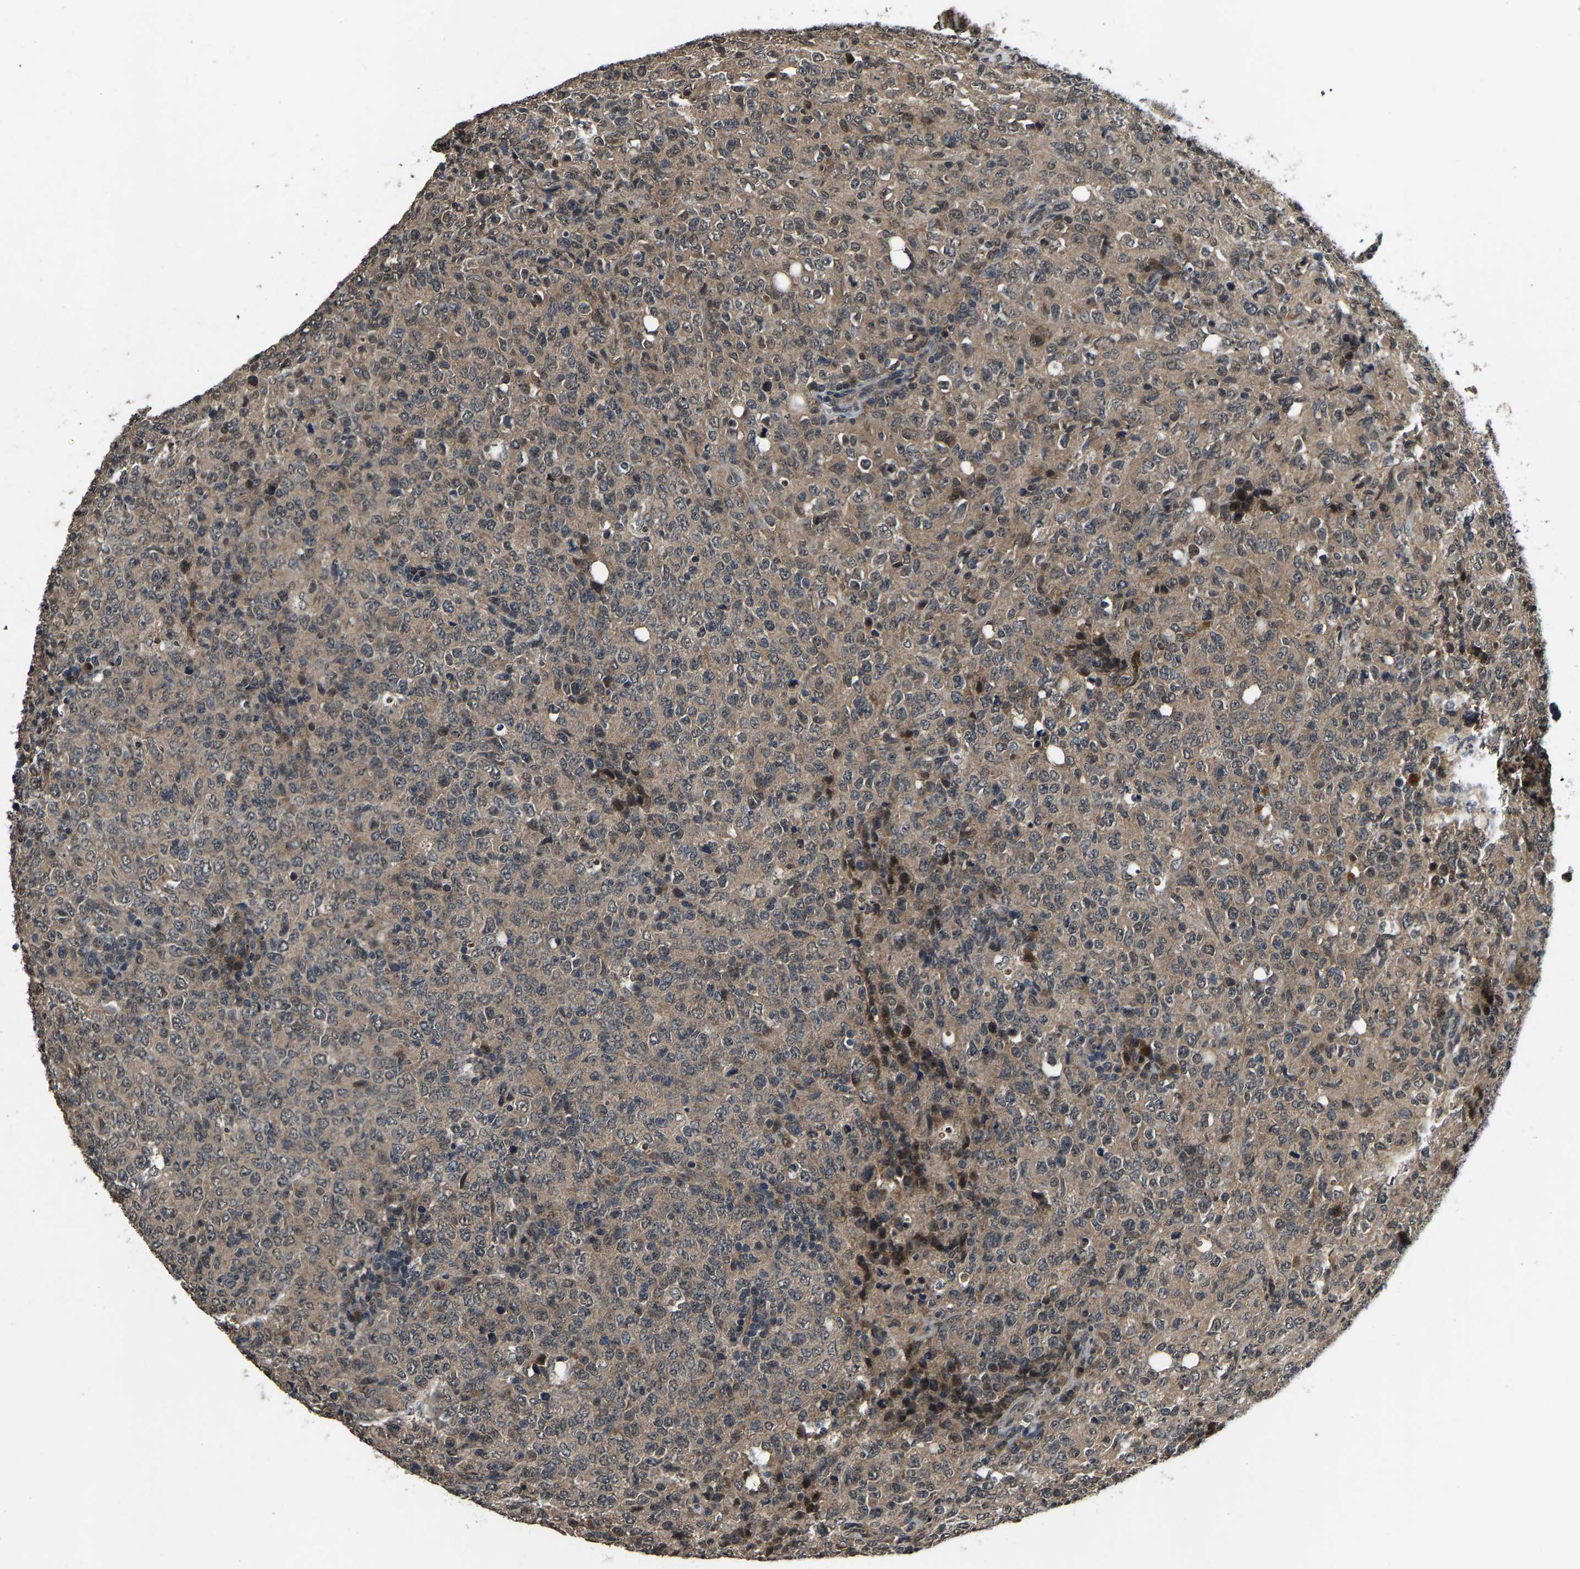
{"staining": {"intensity": "weak", "quantity": ">75%", "location": "cytoplasmic/membranous"}, "tissue": "lymphoma", "cell_type": "Tumor cells", "image_type": "cancer", "snomed": [{"axis": "morphology", "description": "Malignant lymphoma, non-Hodgkin's type, High grade"}, {"axis": "topography", "description": "Tonsil"}], "caption": "IHC photomicrograph of lymphoma stained for a protein (brown), which displays low levels of weak cytoplasmic/membranous expression in approximately >75% of tumor cells.", "gene": "HUWE1", "patient": {"sex": "female", "age": 36}}